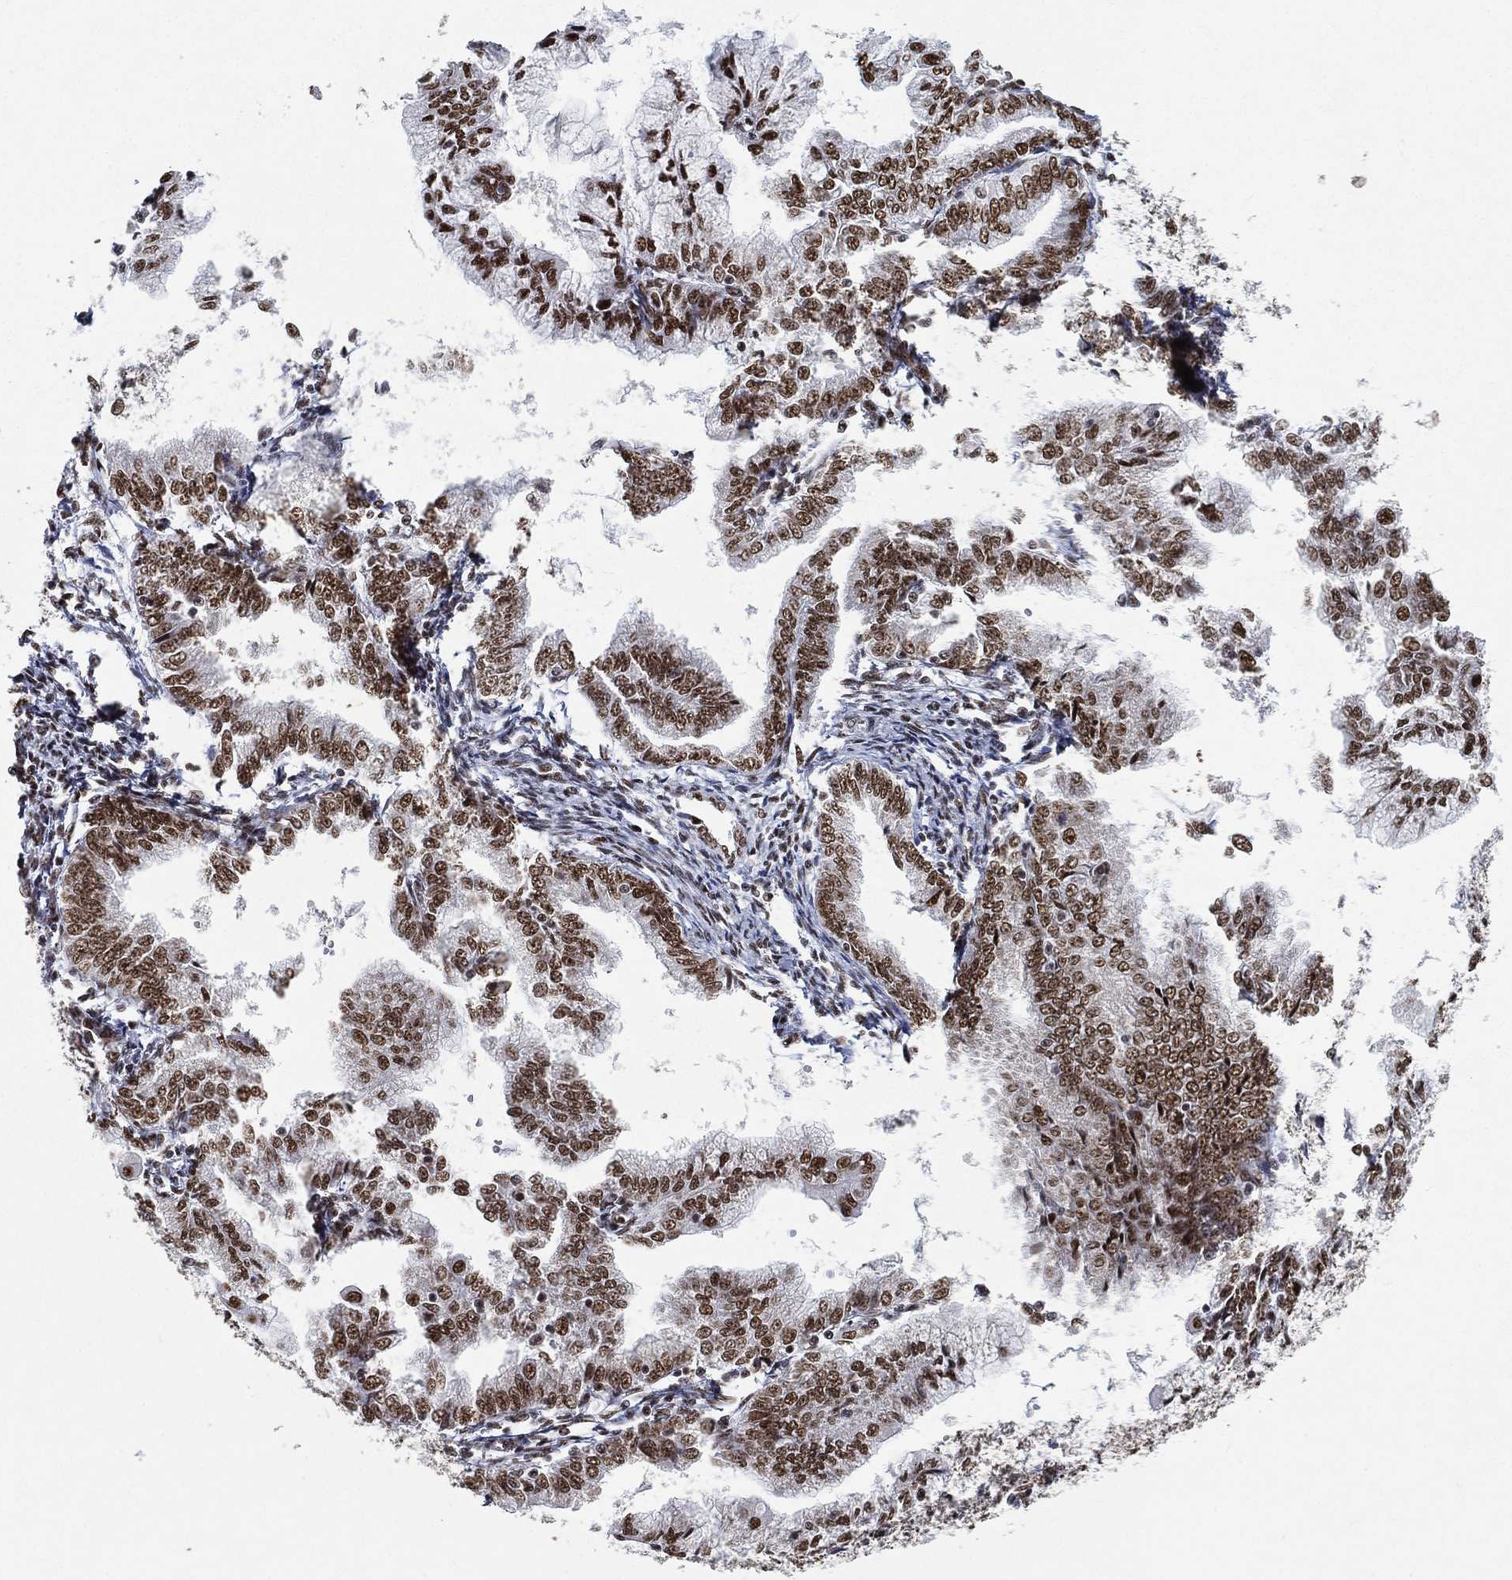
{"staining": {"intensity": "strong", "quantity": ">75%", "location": "nuclear"}, "tissue": "endometrial cancer", "cell_type": "Tumor cells", "image_type": "cancer", "snomed": [{"axis": "morphology", "description": "Adenocarcinoma, NOS"}, {"axis": "topography", "description": "Endometrium"}], "caption": "About >75% of tumor cells in endometrial adenocarcinoma display strong nuclear protein positivity as visualized by brown immunohistochemical staining.", "gene": "DDX27", "patient": {"sex": "female", "age": 56}}